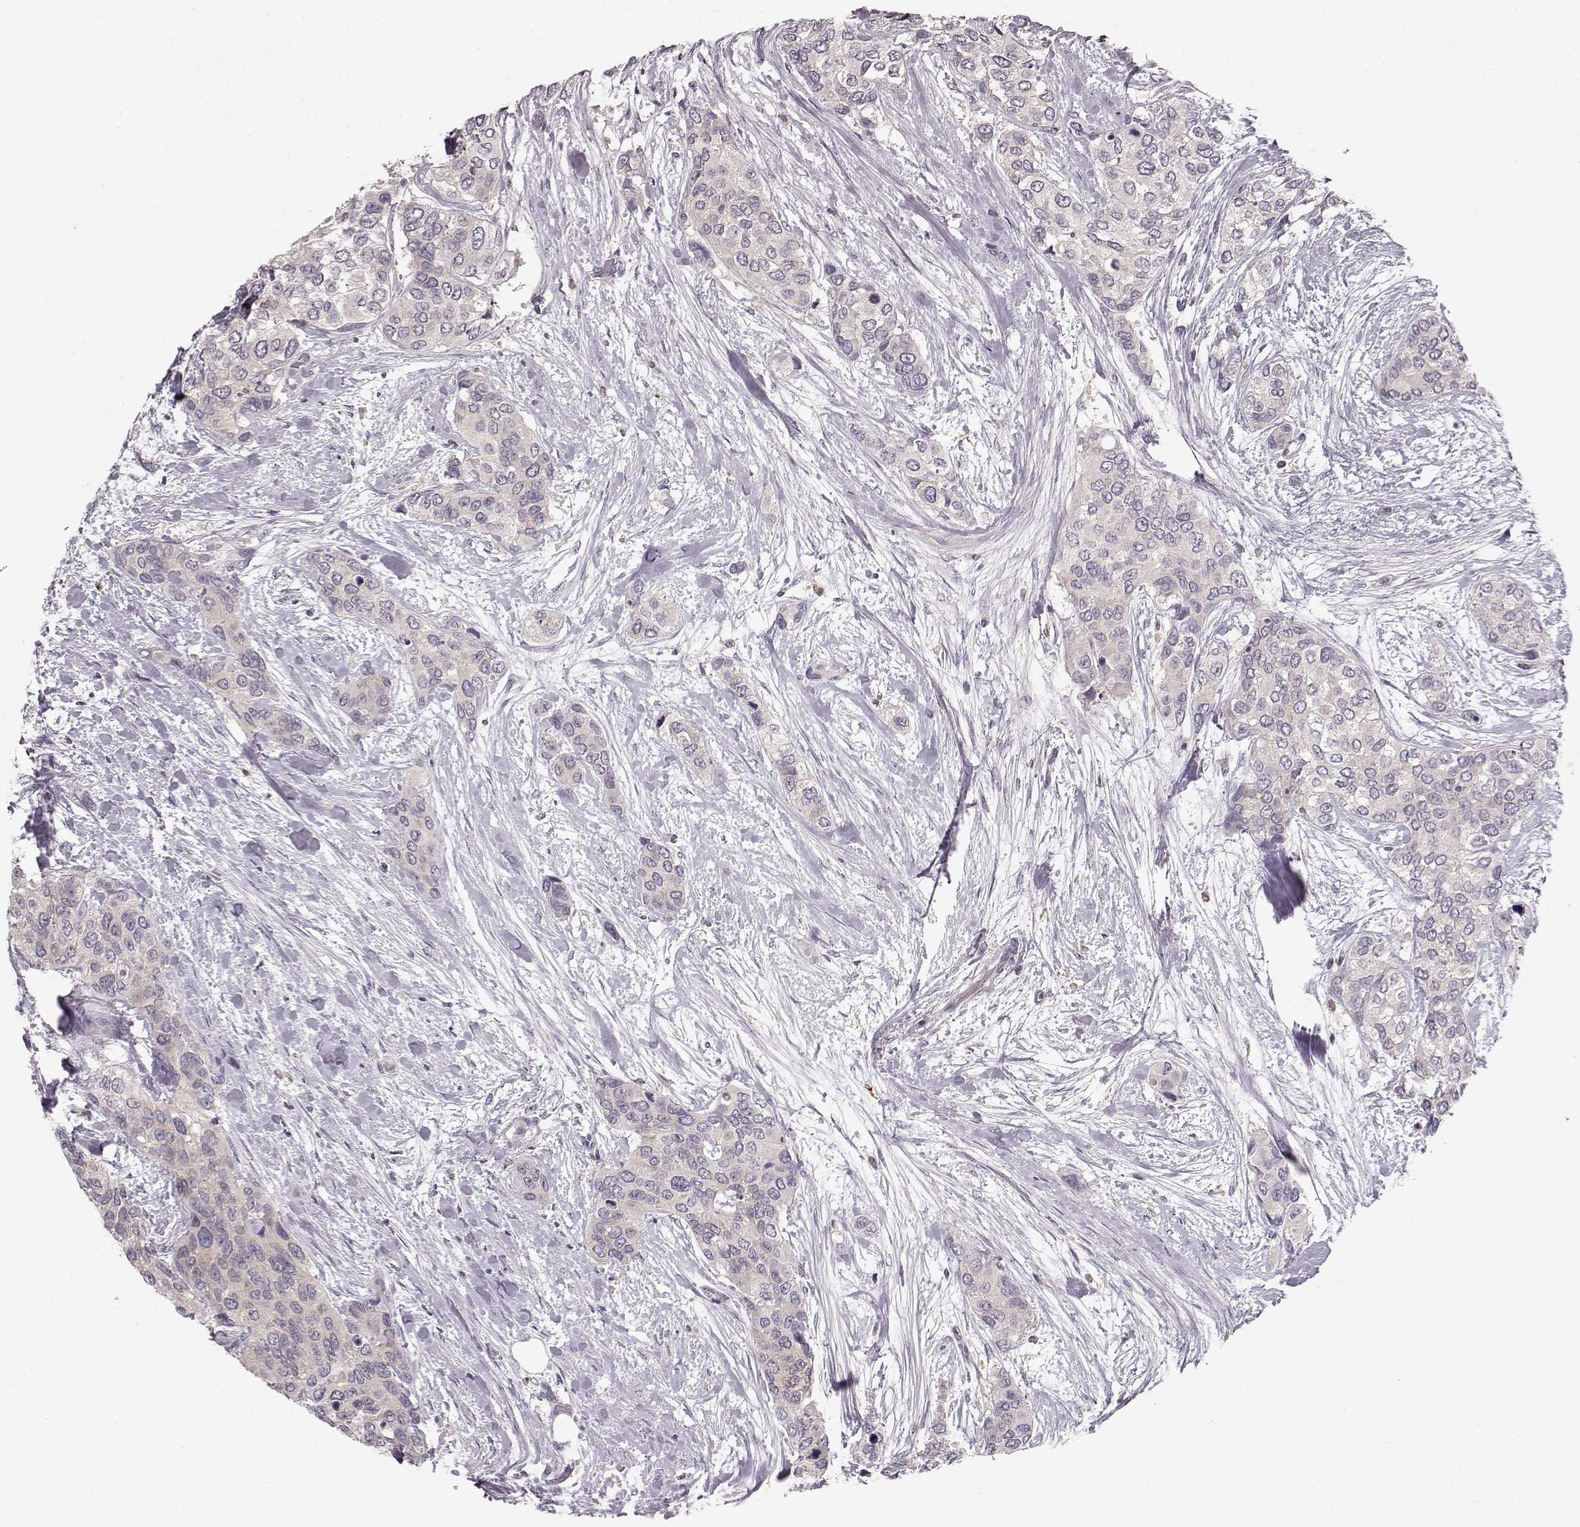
{"staining": {"intensity": "negative", "quantity": "none", "location": "none"}, "tissue": "urothelial cancer", "cell_type": "Tumor cells", "image_type": "cancer", "snomed": [{"axis": "morphology", "description": "Urothelial carcinoma, High grade"}, {"axis": "topography", "description": "Urinary bladder"}], "caption": "Tumor cells show no significant protein positivity in urothelial cancer.", "gene": "SPAG17", "patient": {"sex": "male", "age": 77}}